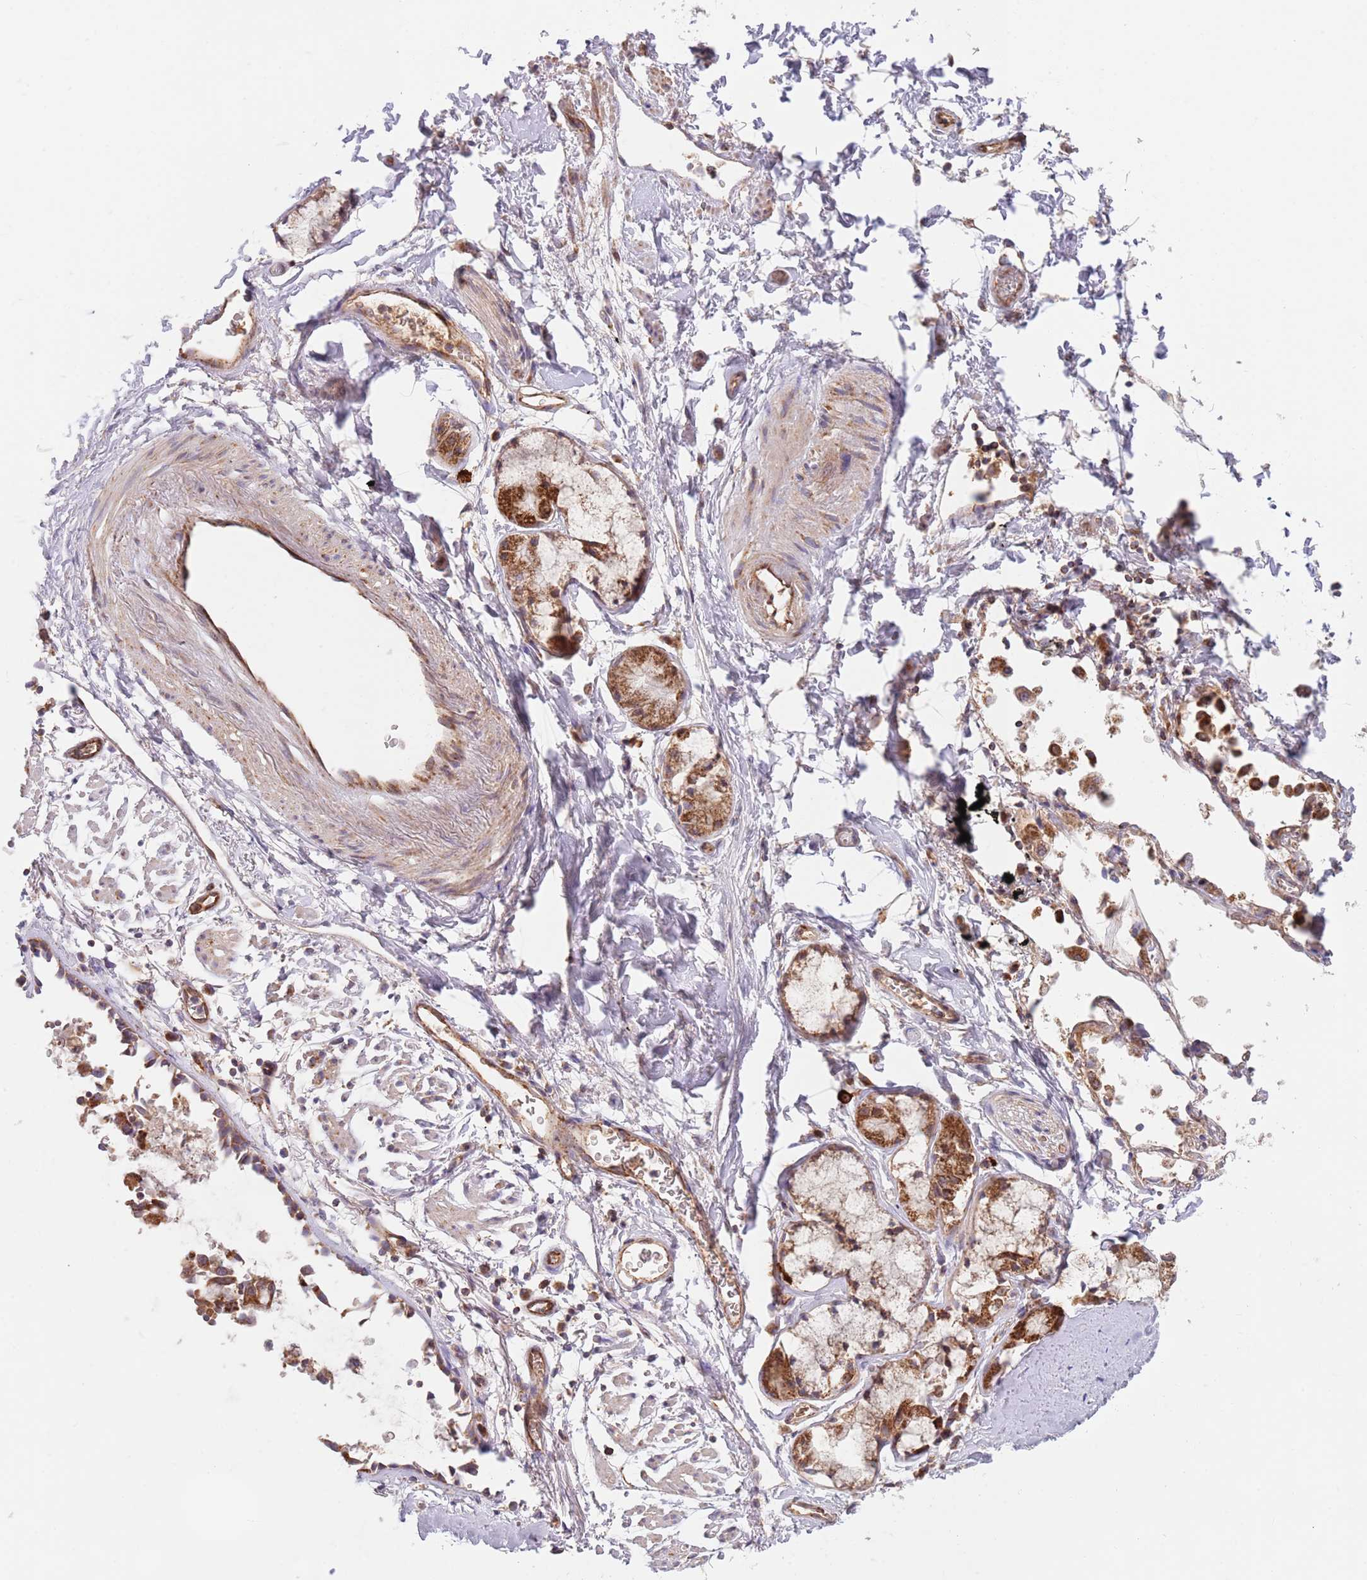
{"staining": {"intensity": "negative", "quantity": "none", "location": "none"}, "tissue": "adipose tissue", "cell_type": "Adipocytes", "image_type": "normal", "snomed": [{"axis": "morphology", "description": "Normal tissue, NOS"}, {"axis": "topography", "description": "Cartilage tissue"}], "caption": "Immunohistochemistry (IHC) histopathology image of normal adipose tissue stained for a protein (brown), which reveals no staining in adipocytes.", "gene": "GUK1", "patient": {"sex": "male", "age": 73}}